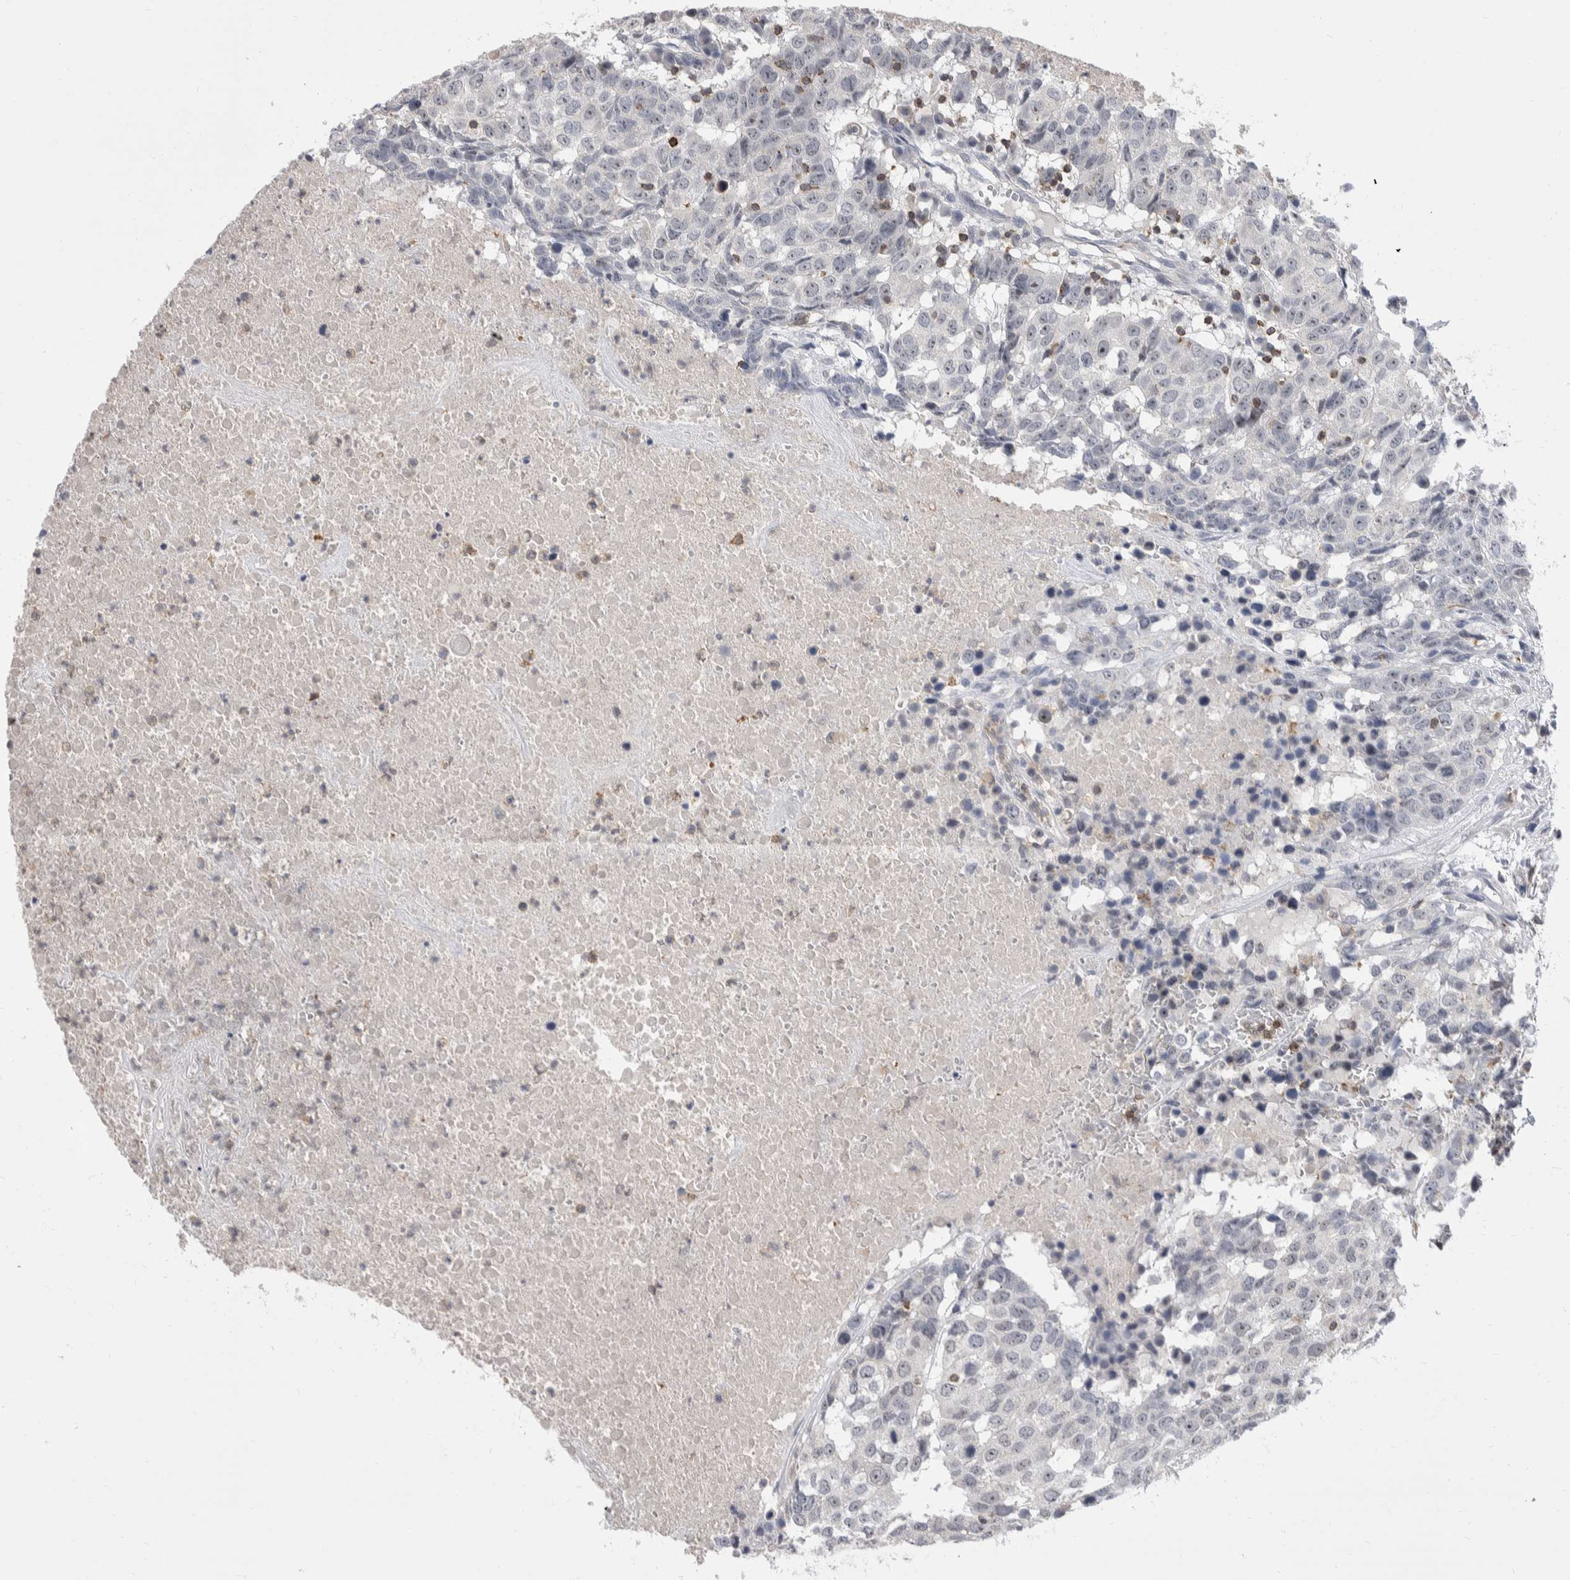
{"staining": {"intensity": "weak", "quantity": "<25%", "location": "nuclear"}, "tissue": "head and neck cancer", "cell_type": "Tumor cells", "image_type": "cancer", "snomed": [{"axis": "morphology", "description": "Squamous cell carcinoma, NOS"}, {"axis": "topography", "description": "Head-Neck"}], "caption": "Head and neck cancer stained for a protein using immunohistochemistry displays no expression tumor cells.", "gene": "CEP295NL", "patient": {"sex": "male", "age": 66}}